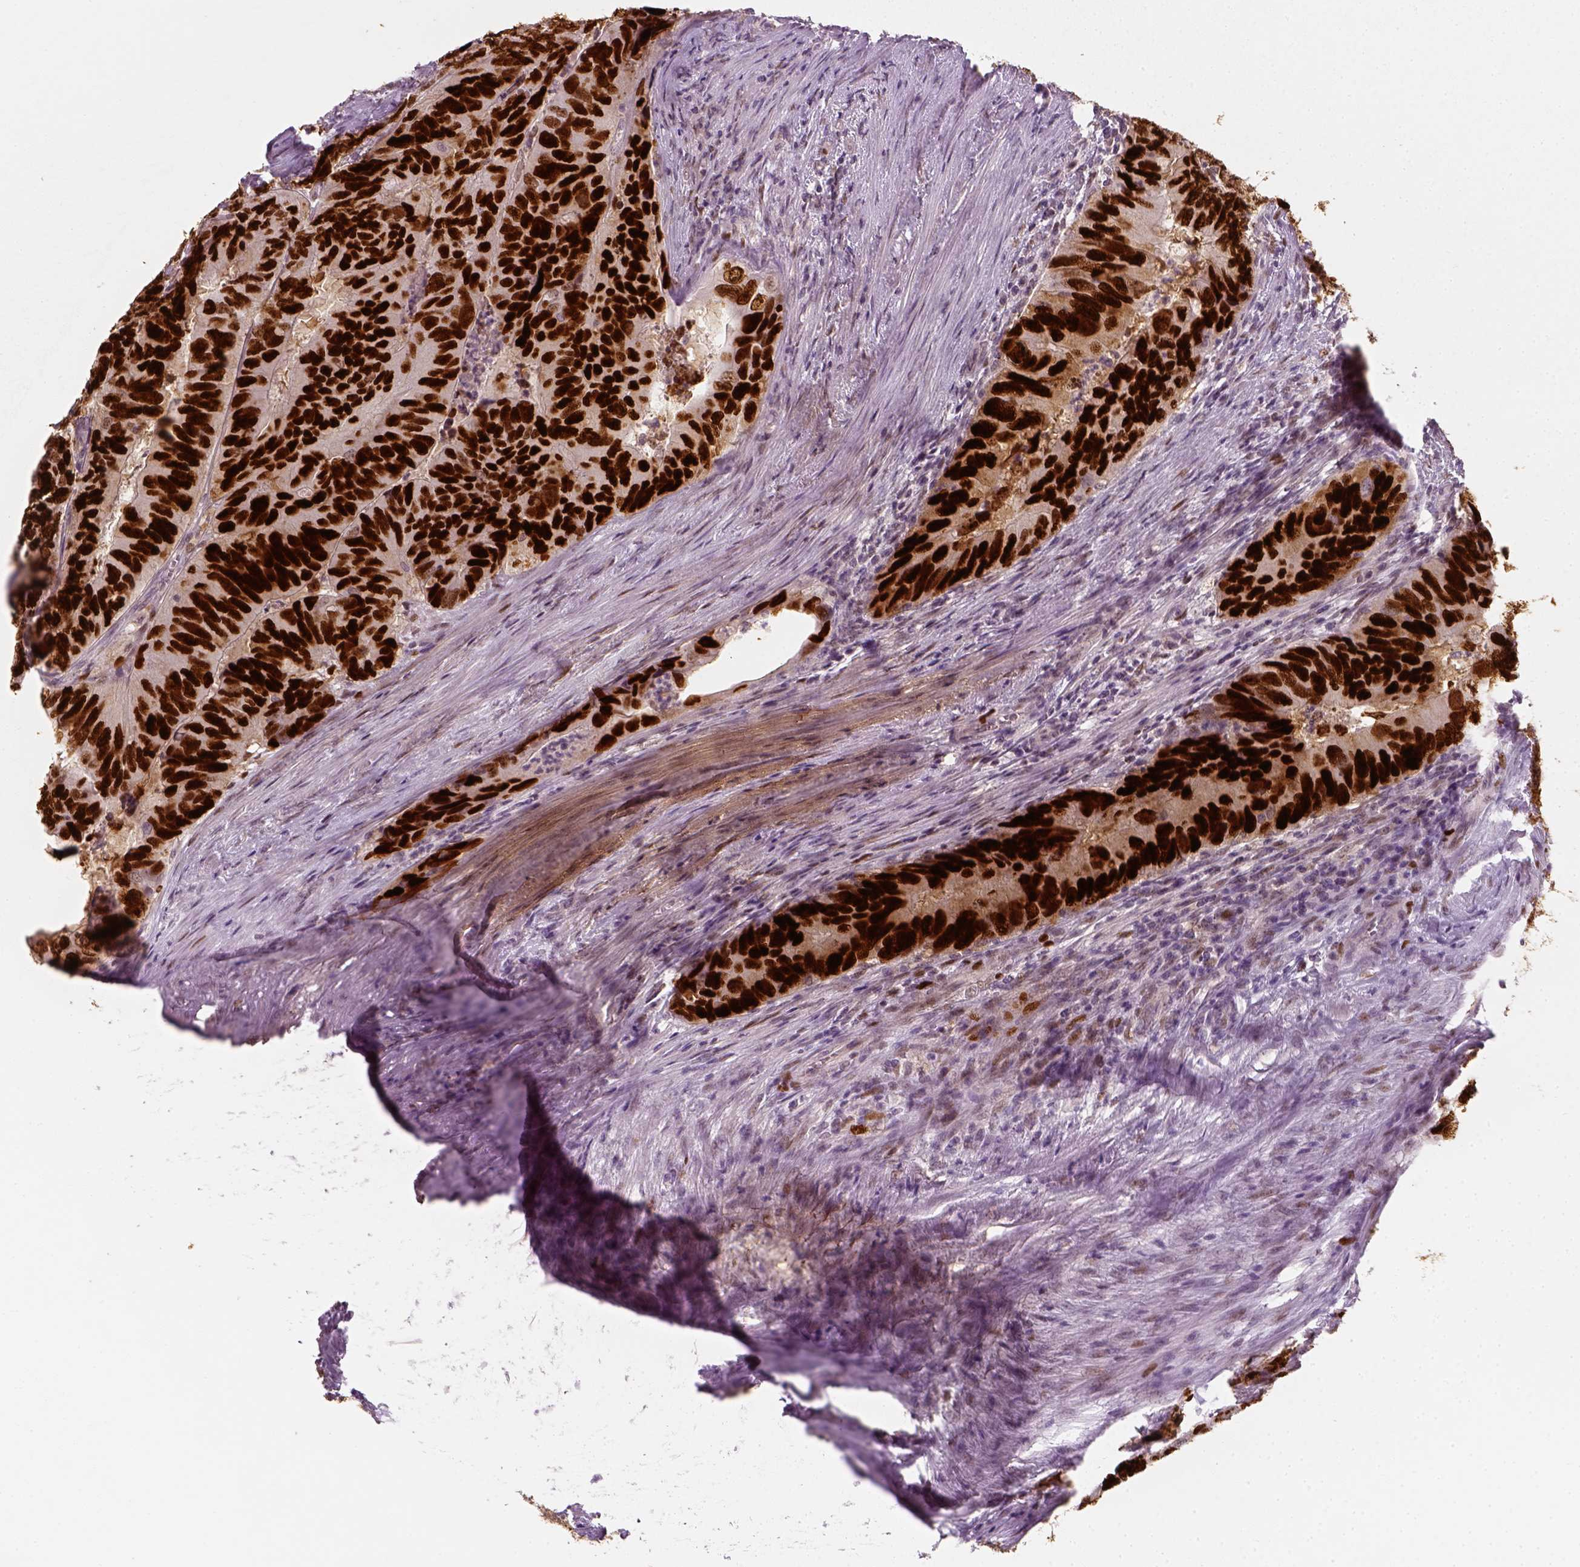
{"staining": {"intensity": "strong", "quantity": ">75%", "location": "nuclear"}, "tissue": "colorectal cancer", "cell_type": "Tumor cells", "image_type": "cancer", "snomed": [{"axis": "morphology", "description": "Adenocarcinoma, NOS"}, {"axis": "topography", "description": "Colon"}], "caption": "IHC staining of adenocarcinoma (colorectal), which reveals high levels of strong nuclear positivity in about >75% of tumor cells indicating strong nuclear protein staining. The staining was performed using DAB (brown) for protein detection and nuclei were counterstained in hematoxylin (blue).", "gene": "TP53", "patient": {"sex": "male", "age": 79}}